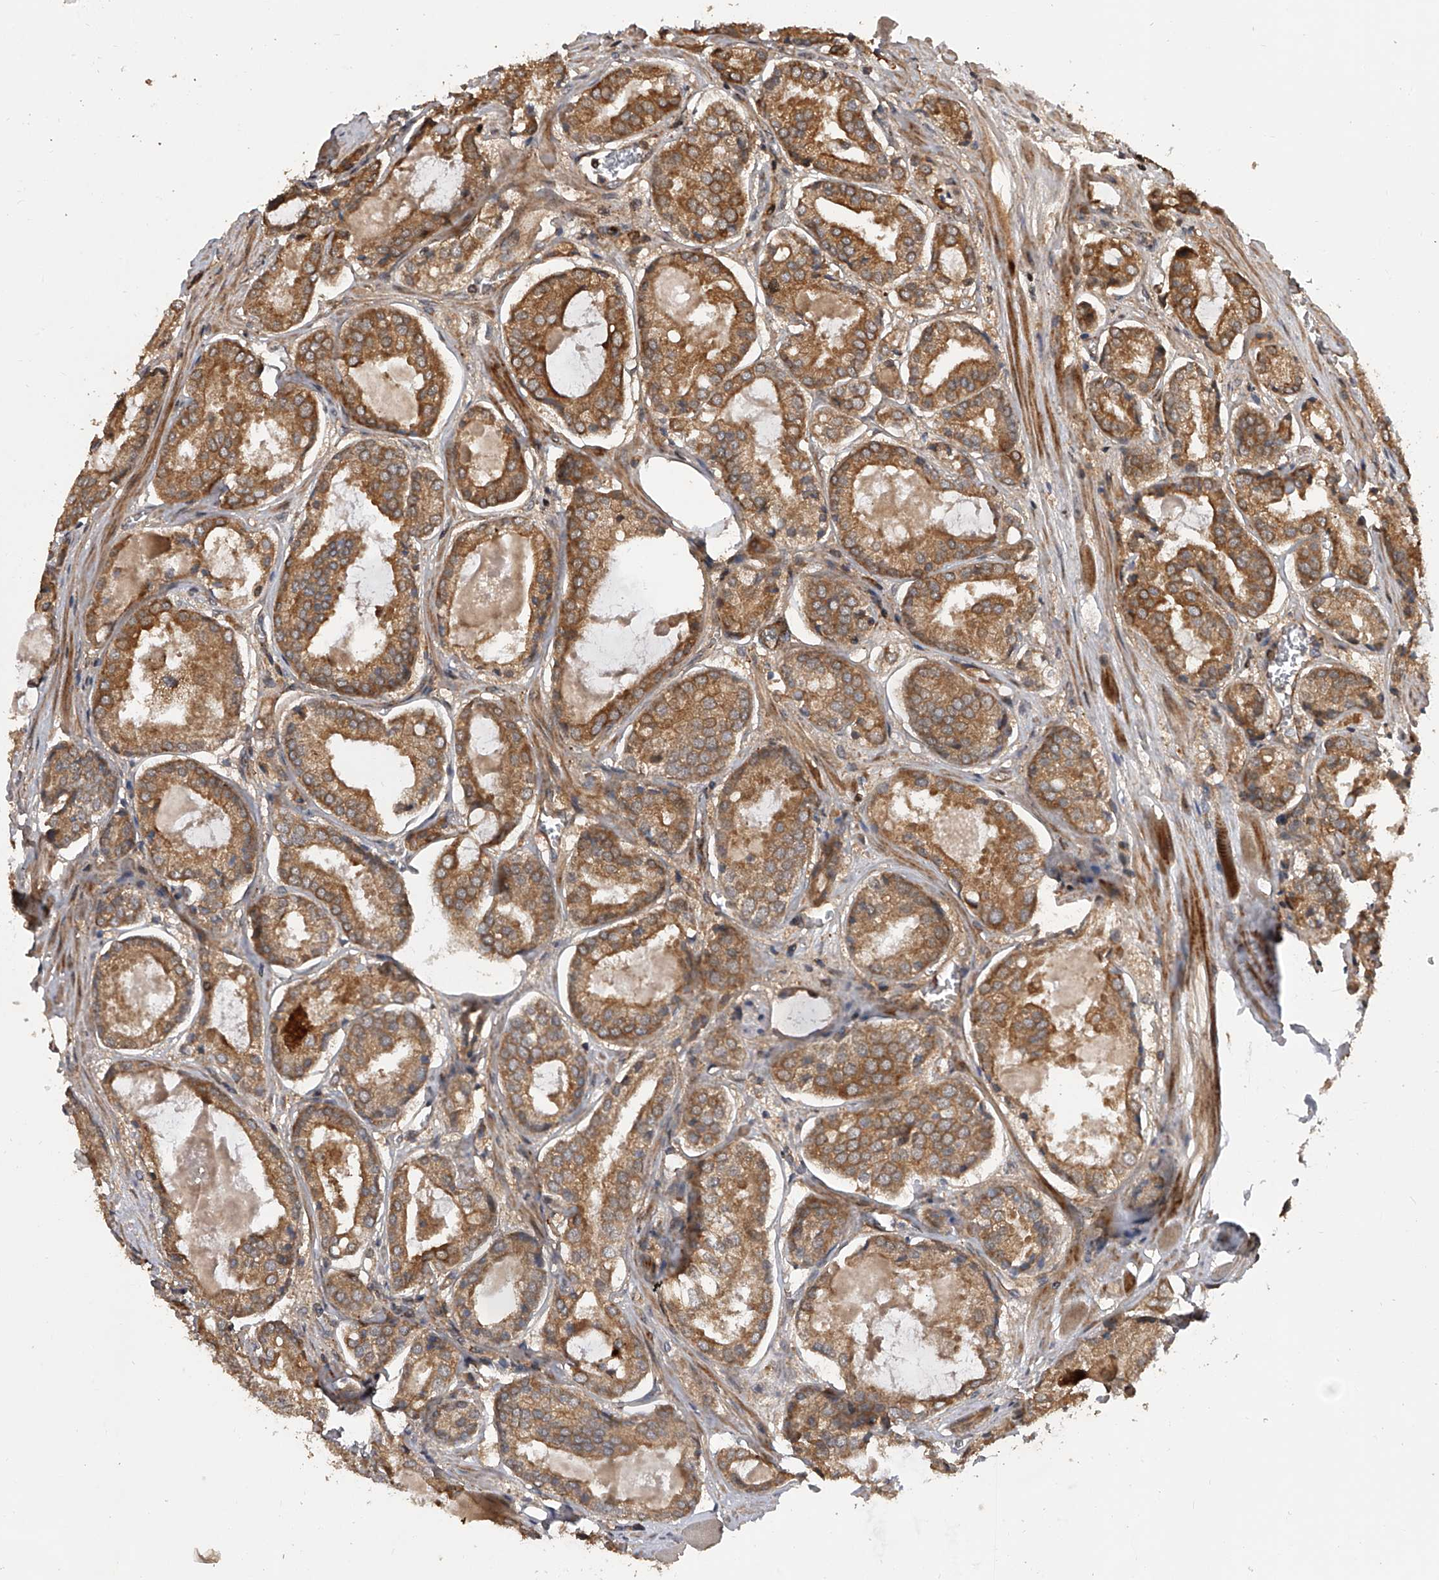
{"staining": {"intensity": "moderate", "quantity": ">75%", "location": "cytoplasmic/membranous"}, "tissue": "prostate cancer", "cell_type": "Tumor cells", "image_type": "cancer", "snomed": [{"axis": "morphology", "description": "Adenocarcinoma, Low grade"}, {"axis": "topography", "description": "Prostate"}], "caption": "Prostate cancer (low-grade adenocarcinoma) stained with immunohistochemistry exhibits moderate cytoplasmic/membranous expression in about >75% of tumor cells.", "gene": "USP47", "patient": {"sex": "male", "age": 67}}